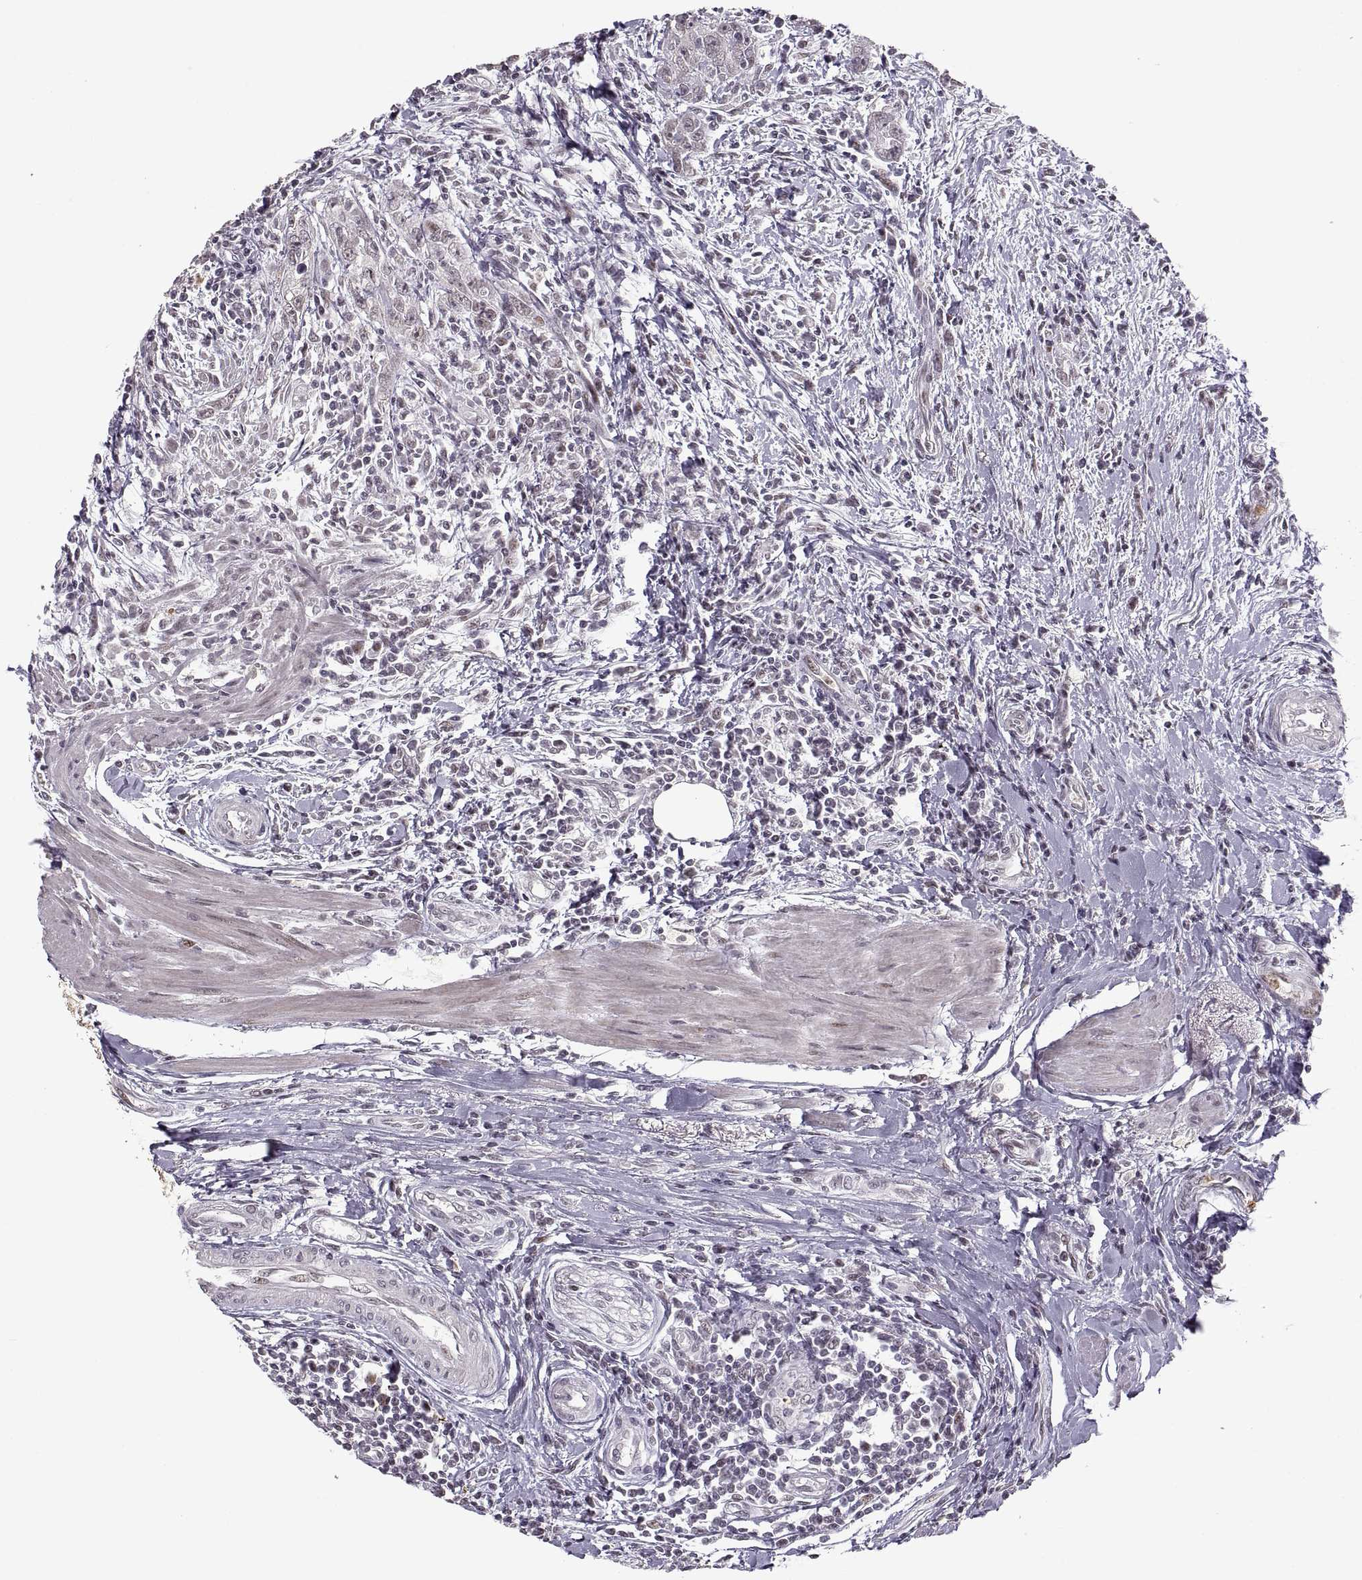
{"staining": {"intensity": "negative", "quantity": "none", "location": "none"}, "tissue": "urothelial cancer", "cell_type": "Tumor cells", "image_type": "cancer", "snomed": [{"axis": "morphology", "description": "Urothelial carcinoma, High grade"}, {"axis": "topography", "description": "Urinary bladder"}], "caption": "An IHC micrograph of urothelial cancer is shown. There is no staining in tumor cells of urothelial cancer.", "gene": "PALS1", "patient": {"sex": "male", "age": 83}}